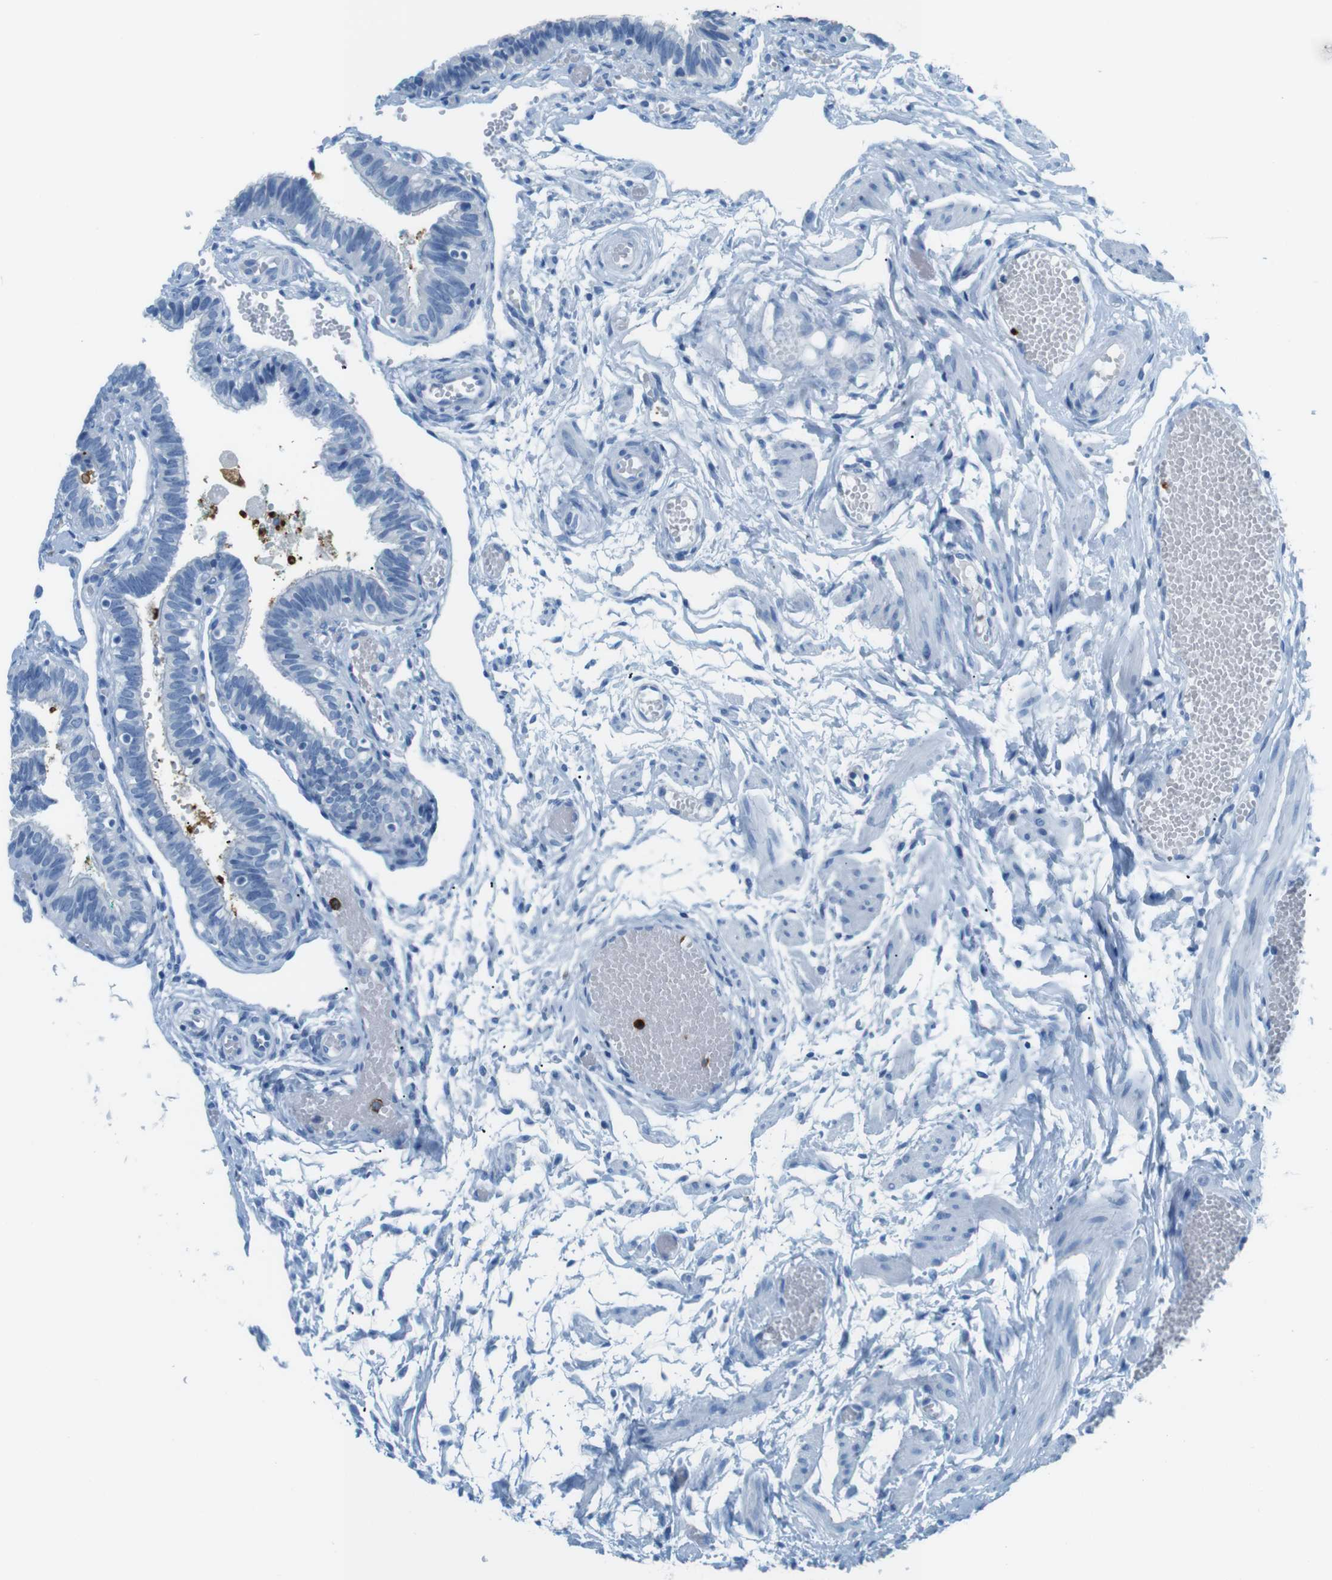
{"staining": {"intensity": "negative", "quantity": "none", "location": "none"}, "tissue": "fallopian tube", "cell_type": "Glandular cells", "image_type": "normal", "snomed": [{"axis": "morphology", "description": "Normal tissue, NOS"}, {"axis": "topography", "description": "Fallopian tube"}], "caption": "High magnification brightfield microscopy of unremarkable fallopian tube stained with DAB (3,3'-diaminobenzidine) (brown) and counterstained with hematoxylin (blue): glandular cells show no significant staining. (Brightfield microscopy of DAB IHC at high magnification).", "gene": "MCEMP1", "patient": {"sex": "female", "age": 46}}